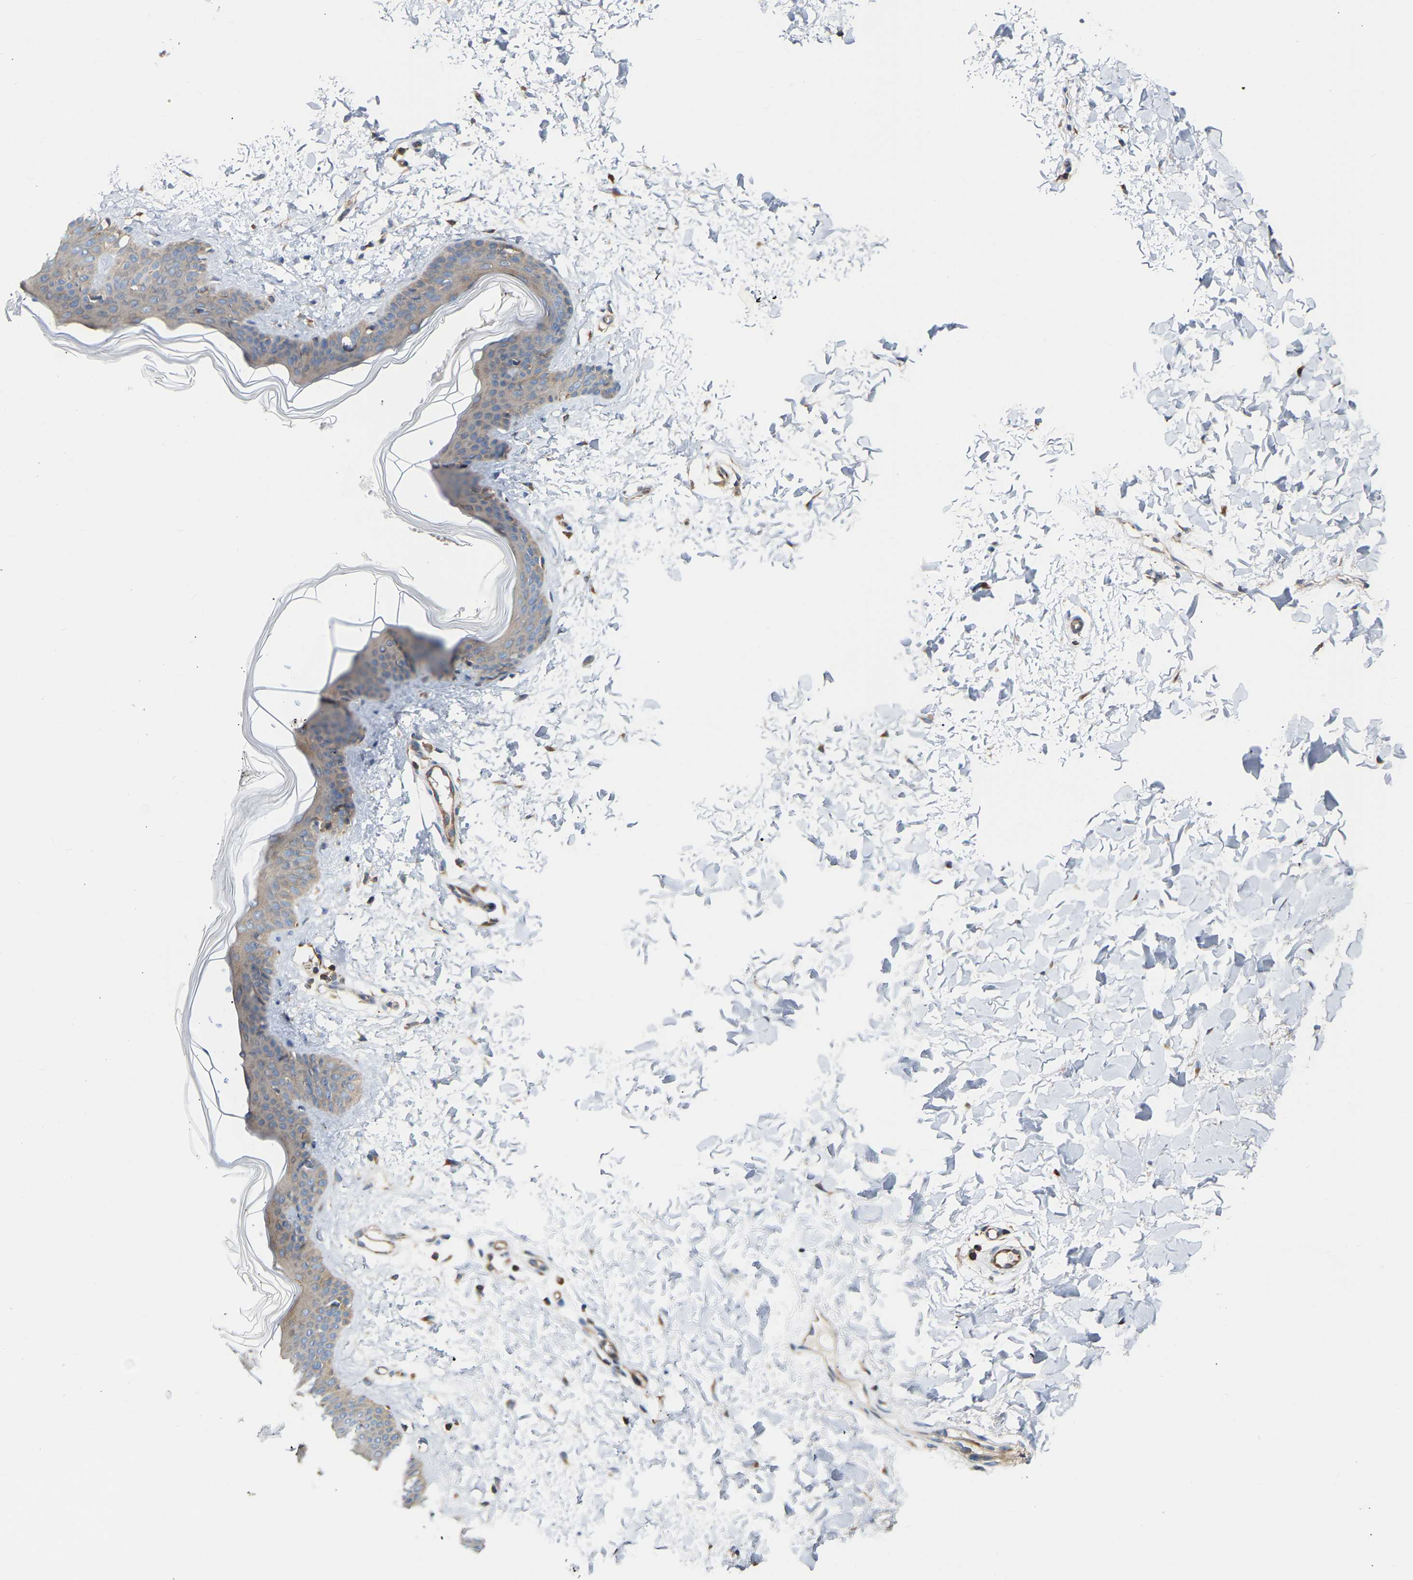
{"staining": {"intensity": "moderate", "quantity": ">75%", "location": "cytoplasmic/membranous"}, "tissue": "skin", "cell_type": "Fibroblasts", "image_type": "normal", "snomed": [{"axis": "morphology", "description": "Normal tissue, NOS"}, {"axis": "topography", "description": "Skin"}], "caption": "Approximately >75% of fibroblasts in unremarkable human skin demonstrate moderate cytoplasmic/membranous protein positivity as visualized by brown immunohistochemical staining.", "gene": "GCN1", "patient": {"sex": "female", "age": 17}}